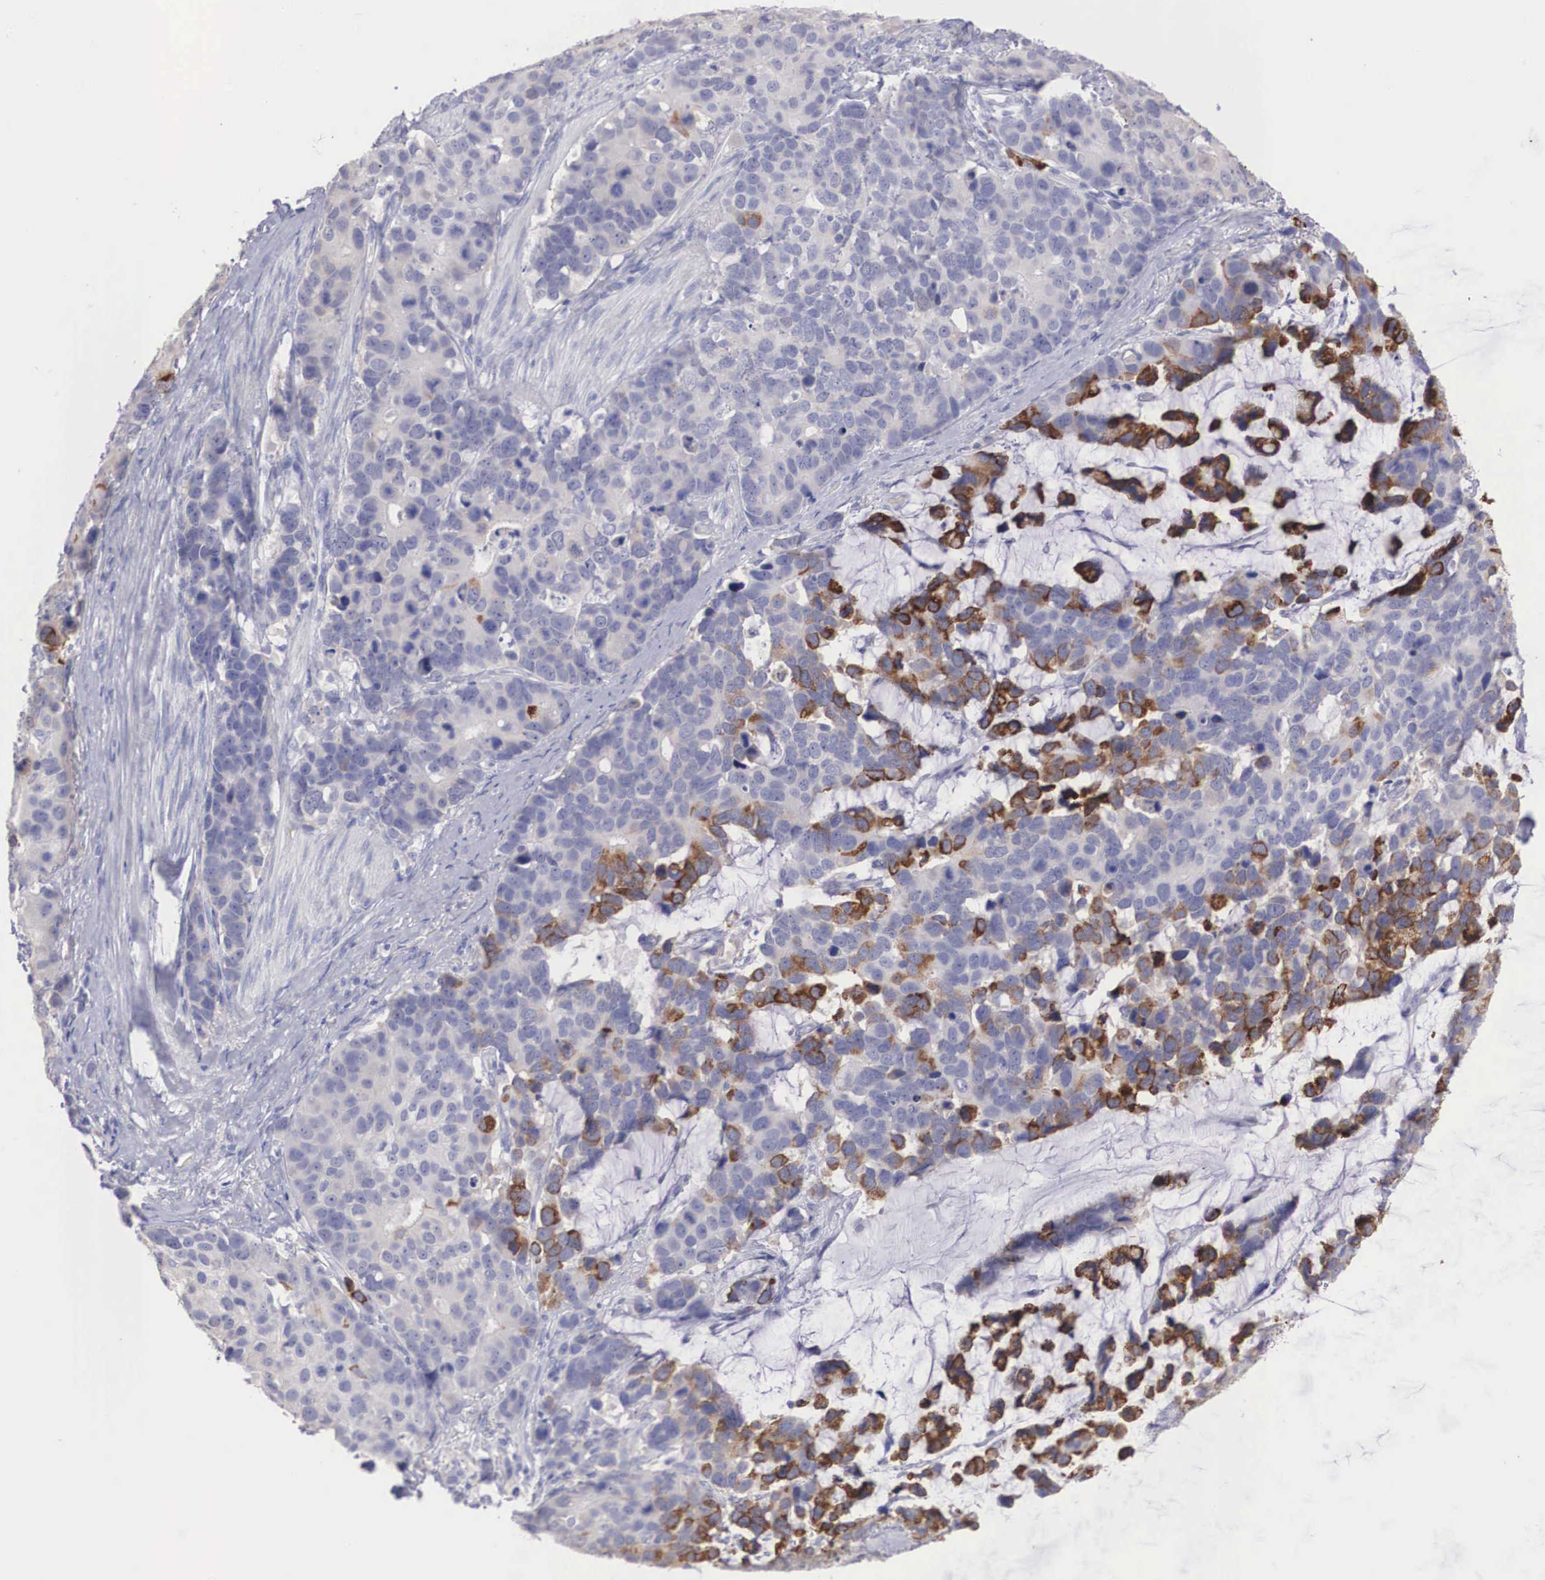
{"staining": {"intensity": "strong", "quantity": "<25%", "location": "cytoplasmic/membranous"}, "tissue": "stomach cancer", "cell_type": "Tumor cells", "image_type": "cancer", "snomed": [{"axis": "morphology", "description": "Adenocarcinoma, NOS"}, {"axis": "topography", "description": "Stomach, upper"}], "caption": "Protein staining of stomach adenocarcinoma tissue exhibits strong cytoplasmic/membranous expression in approximately <25% of tumor cells.", "gene": "REPS2", "patient": {"sex": "male", "age": 71}}